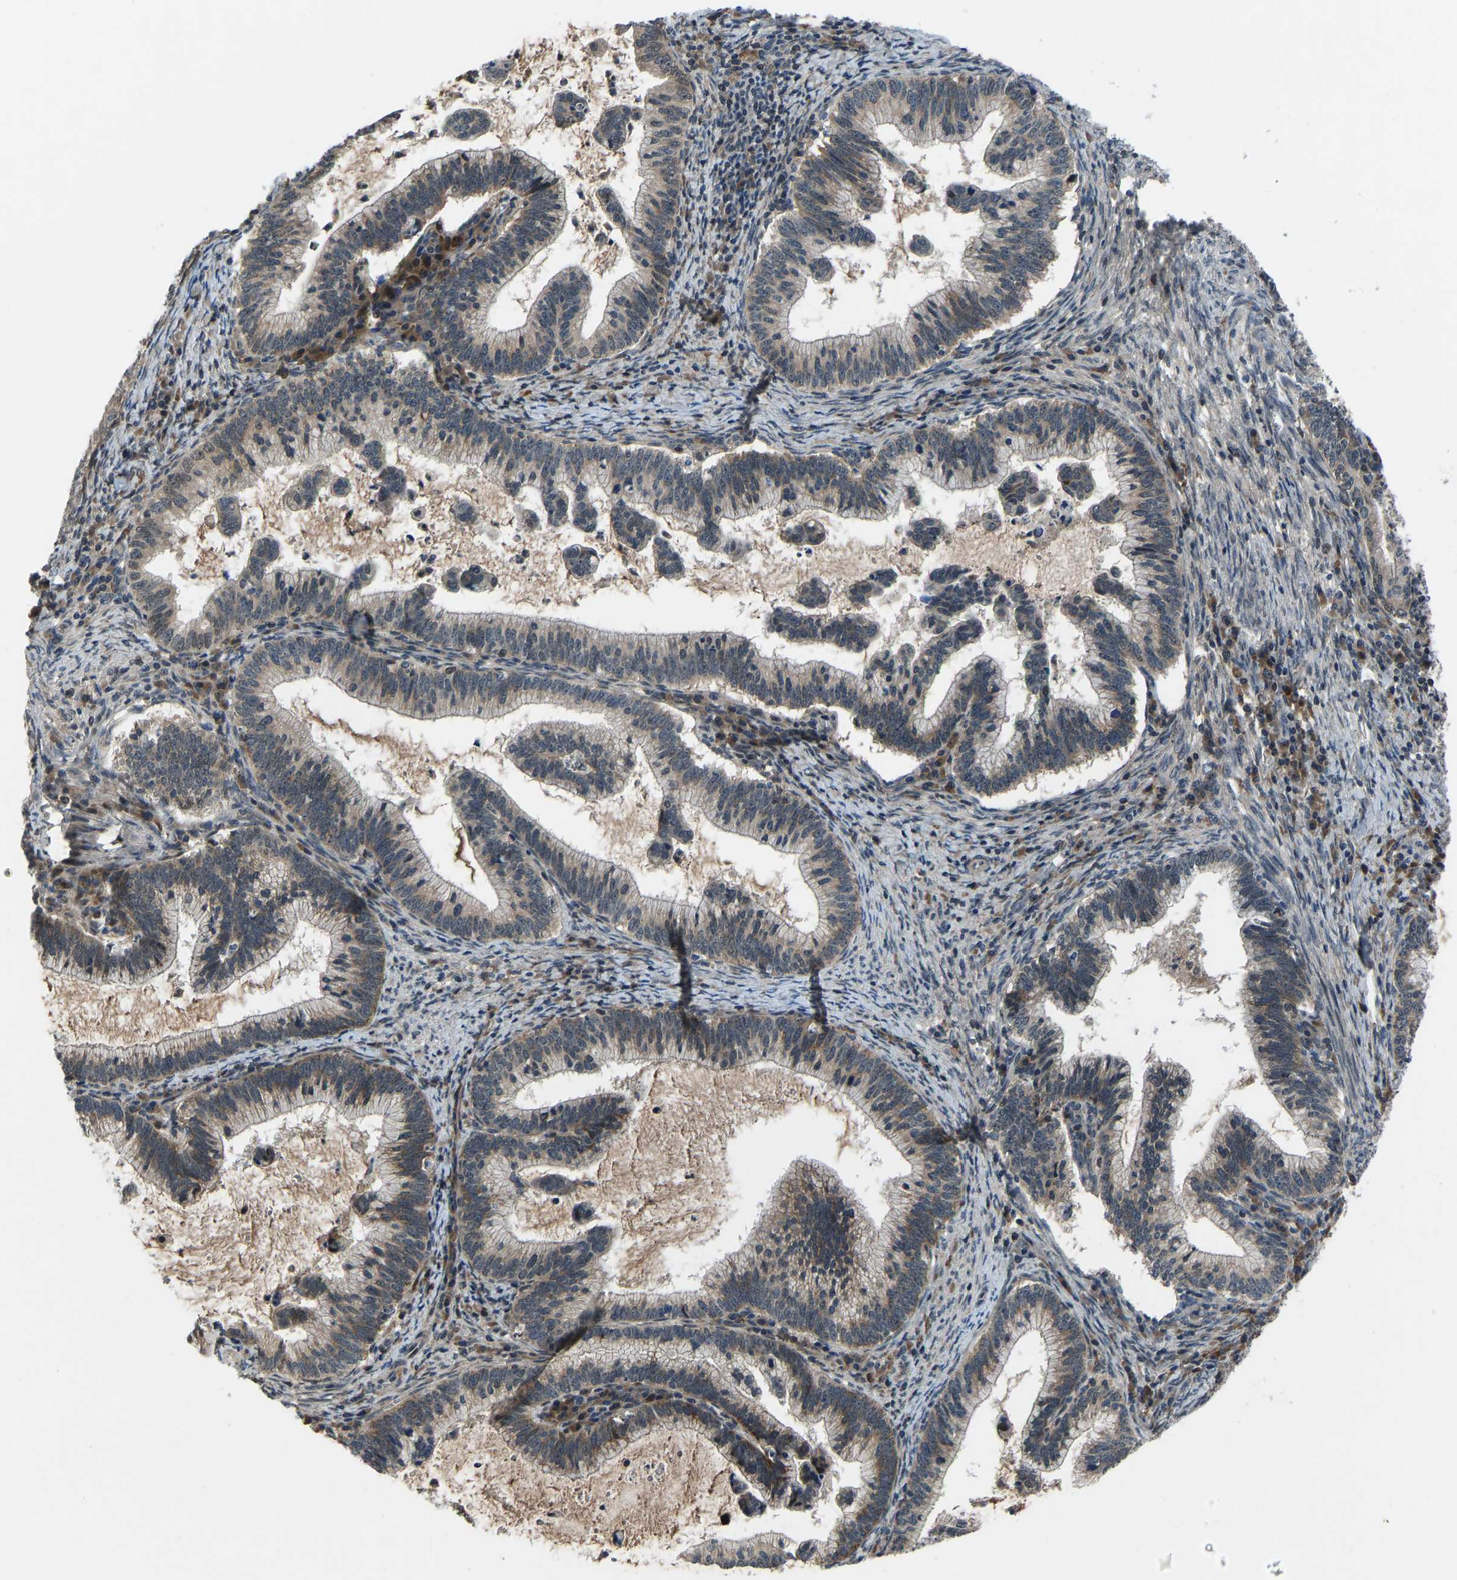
{"staining": {"intensity": "moderate", "quantity": ">75%", "location": "cytoplasmic/membranous"}, "tissue": "cervical cancer", "cell_type": "Tumor cells", "image_type": "cancer", "snomed": [{"axis": "morphology", "description": "Adenocarcinoma, NOS"}, {"axis": "topography", "description": "Cervix"}], "caption": "Brown immunohistochemical staining in human cervical cancer (adenocarcinoma) exhibits moderate cytoplasmic/membranous positivity in about >75% of tumor cells. (DAB IHC with brightfield microscopy, high magnification).", "gene": "RLIM", "patient": {"sex": "female", "age": 36}}